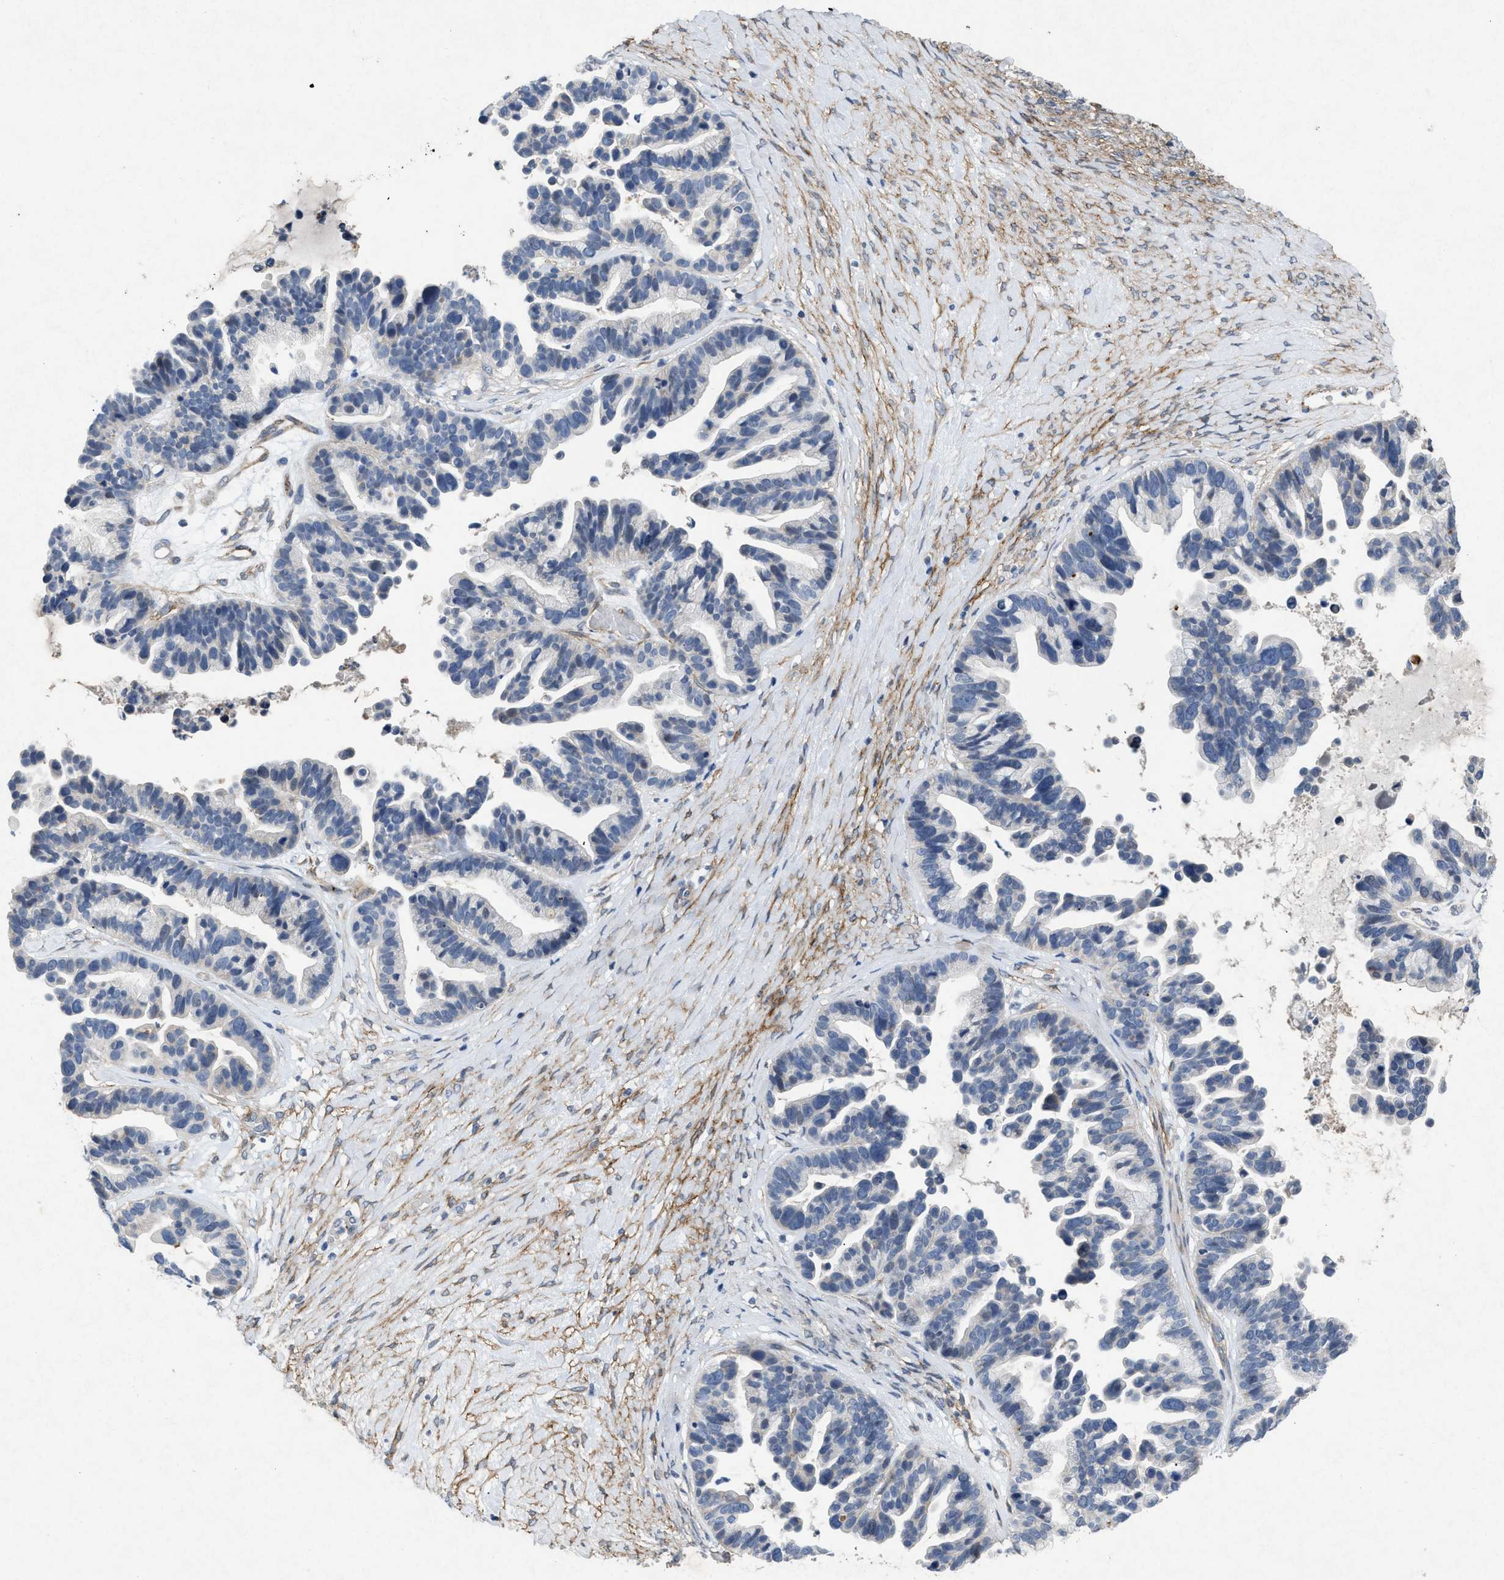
{"staining": {"intensity": "negative", "quantity": "none", "location": "none"}, "tissue": "ovarian cancer", "cell_type": "Tumor cells", "image_type": "cancer", "snomed": [{"axis": "morphology", "description": "Cystadenocarcinoma, serous, NOS"}, {"axis": "topography", "description": "Ovary"}], "caption": "The immunohistochemistry micrograph has no significant staining in tumor cells of ovarian cancer (serous cystadenocarcinoma) tissue. (Stains: DAB IHC with hematoxylin counter stain, Microscopy: brightfield microscopy at high magnification).", "gene": "PDGFRA", "patient": {"sex": "female", "age": 56}}